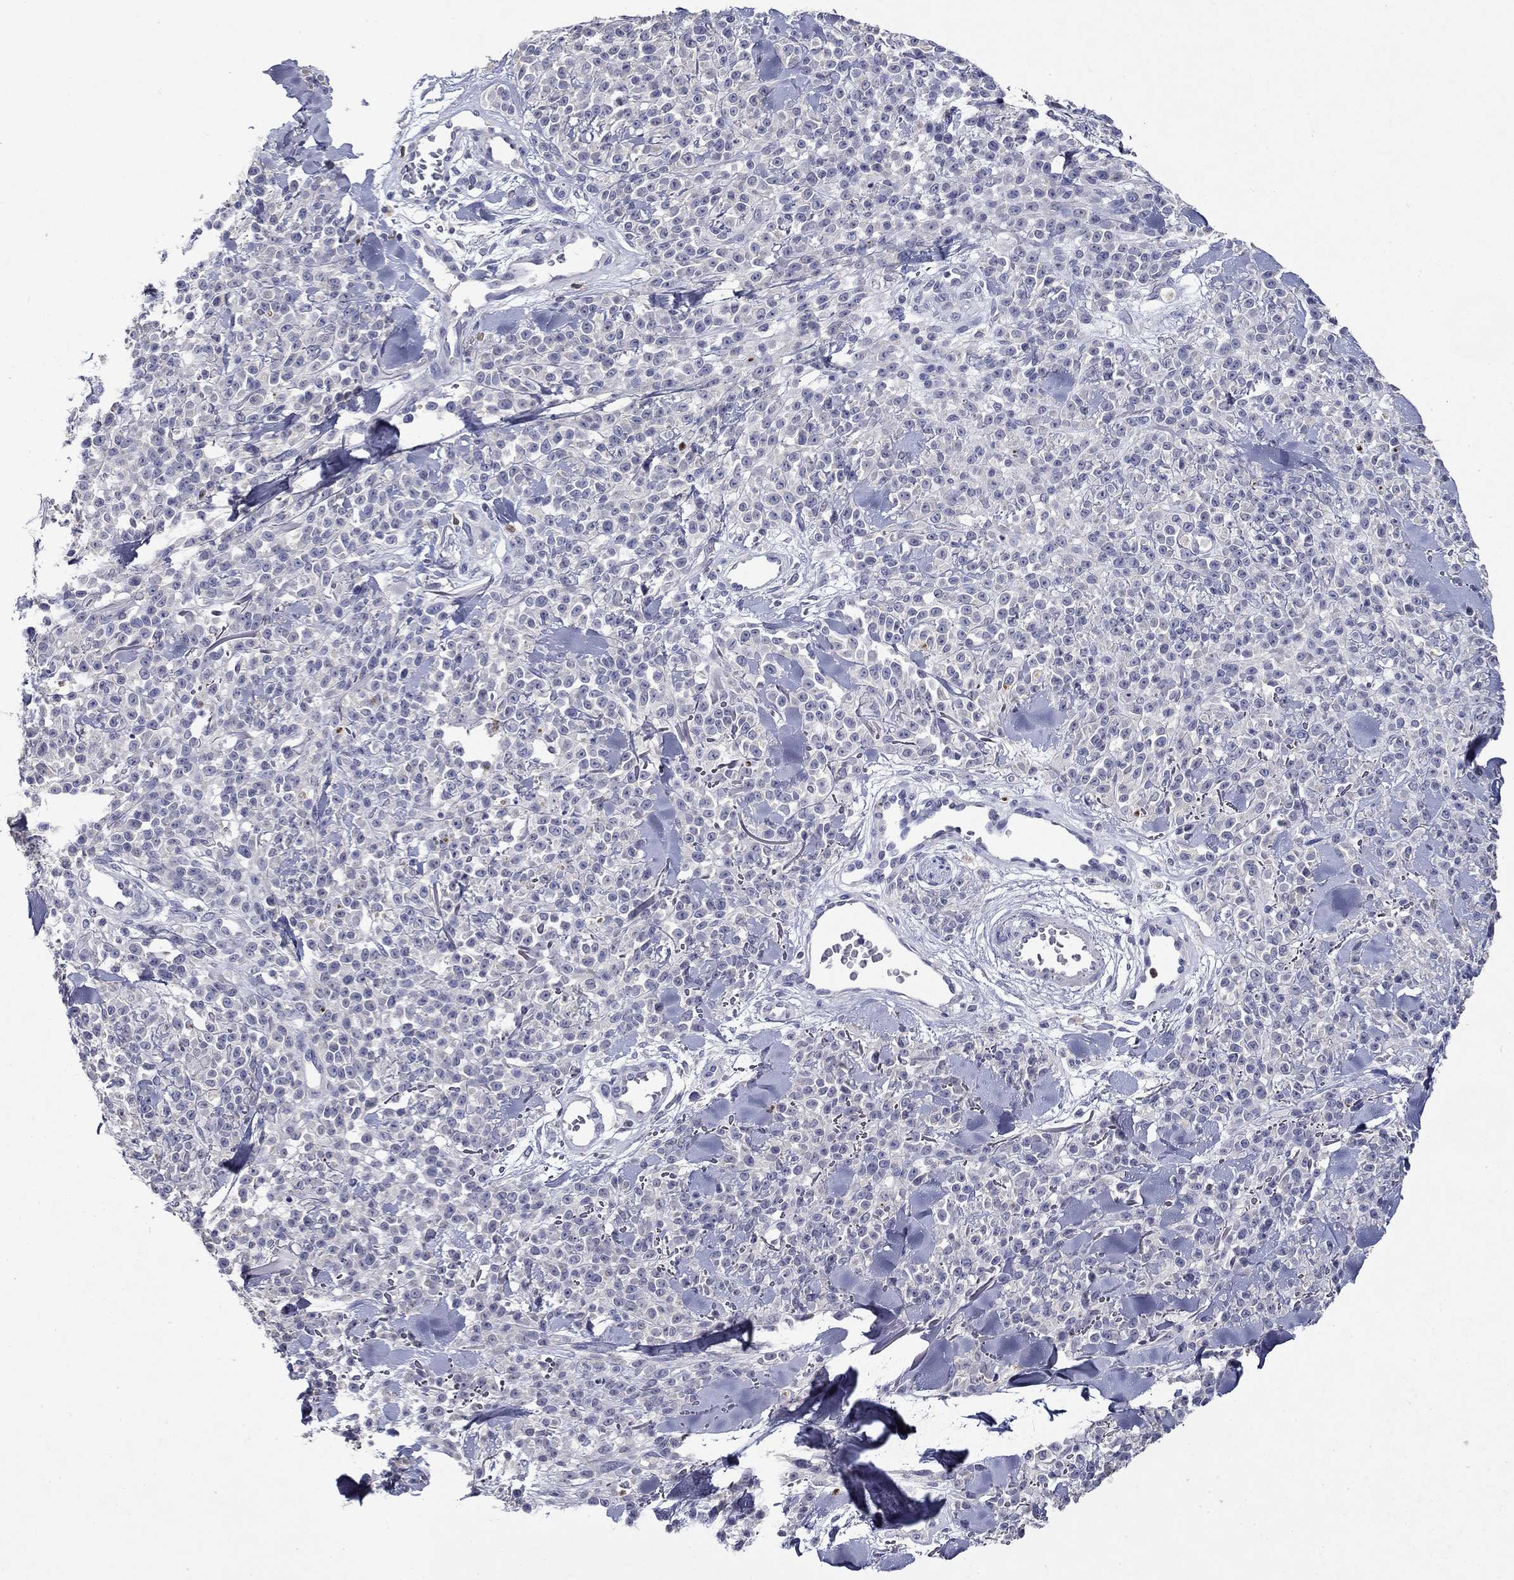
{"staining": {"intensity": "negative", "quantity": "none", "location": "none"}, "tissue": "melanoma", "cell_type": "Tumor cells", "image_type": "cancer", "snomed": [{"axis": "morphology", "description": "Malignant melanoma, NOS"}, {"axis": "topography", "description": "Skin"}, {"axis": "topography", "description": "Skin of trunk"}], "caption": "Immunohistochemical staining of human malignant melanoma demonstrates no significant positivity in tumor cells.", "gene": "IRF5", "patient": {"sex": "male", "age": 74}}